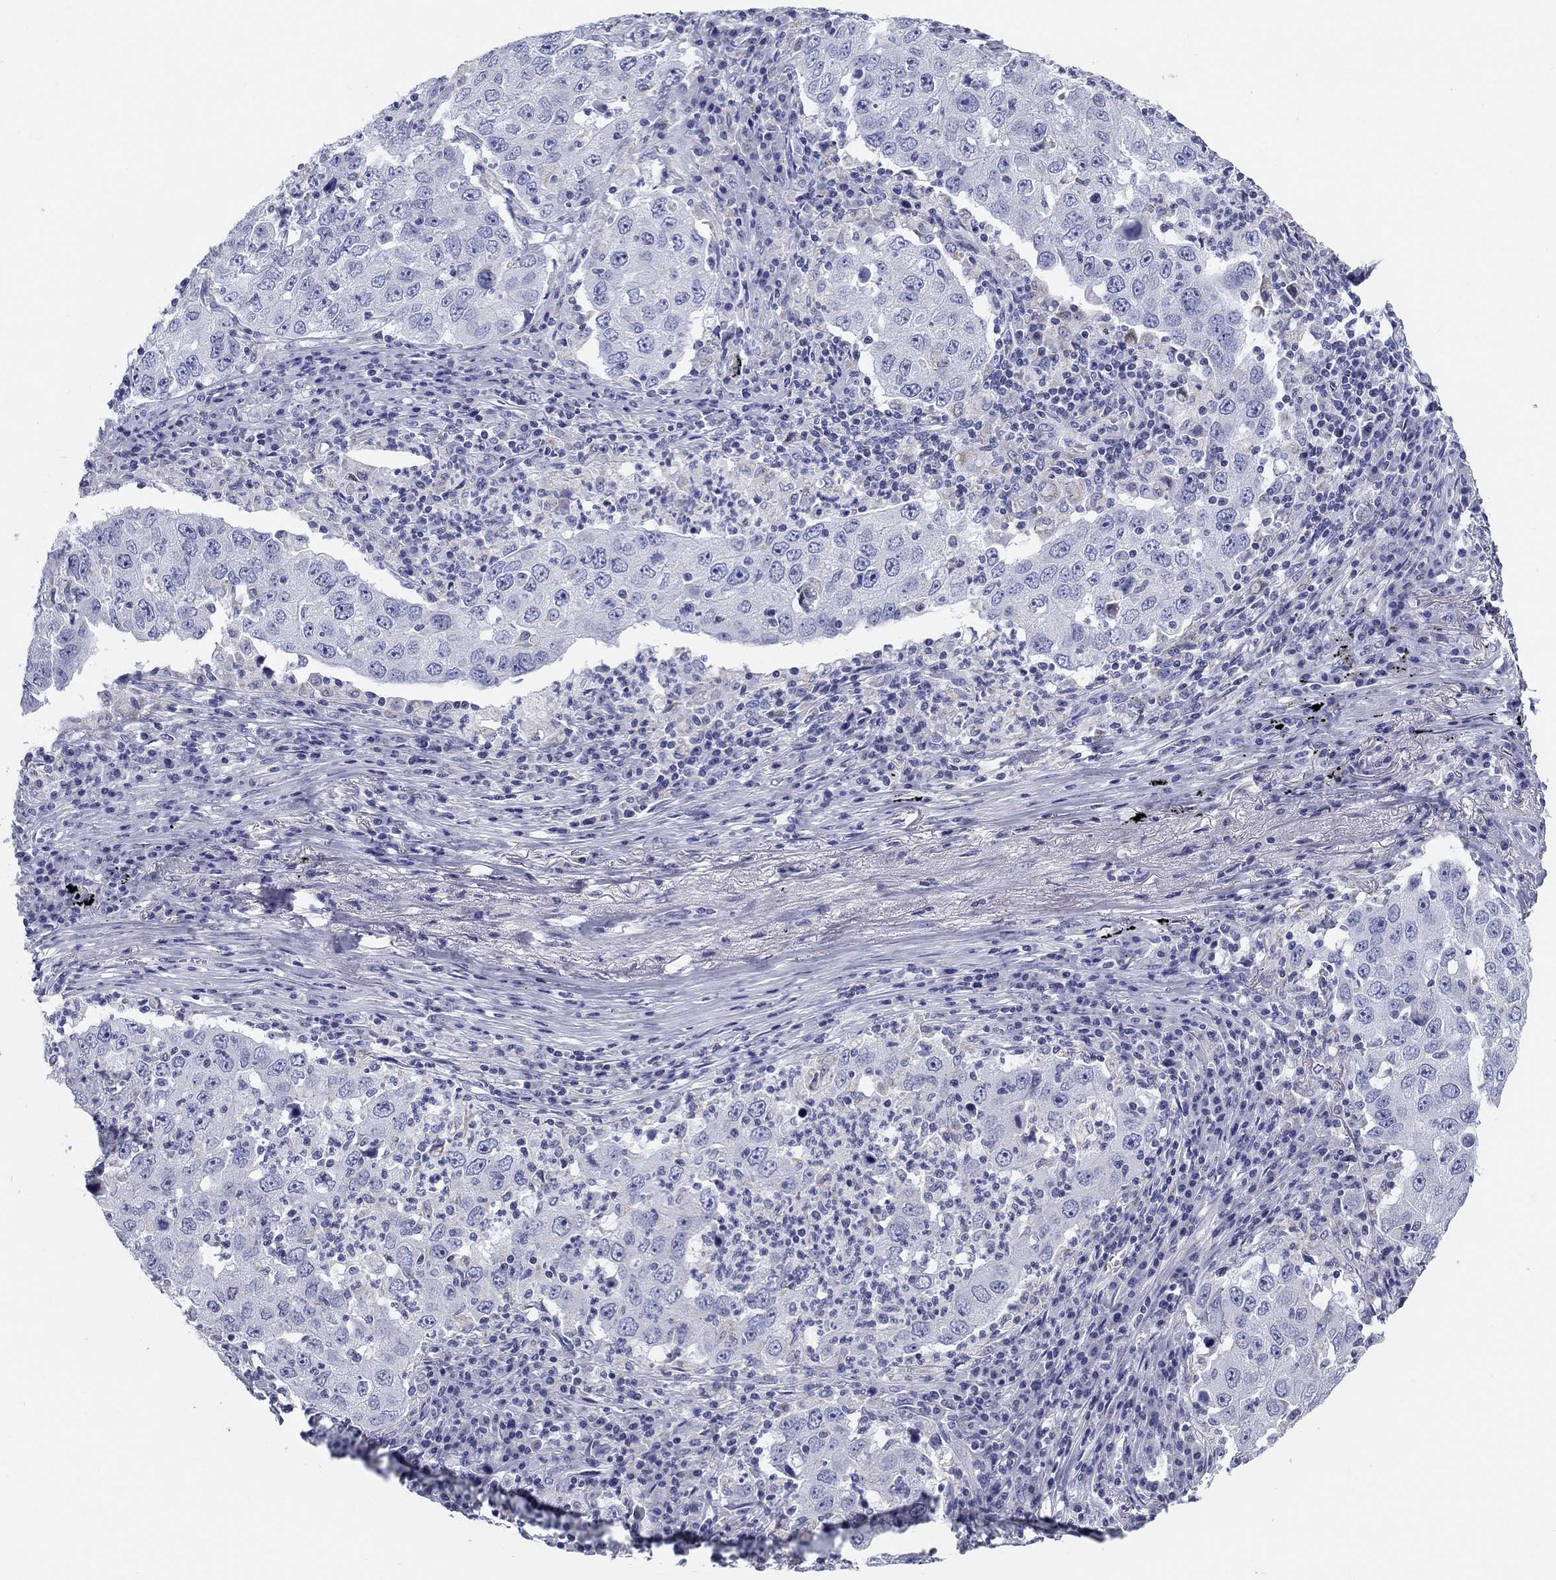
{"staining": {"intensity": "negative", "quantity": "none", "location": "none"}, "tissue": "lung cancer", "cell_type": "Tumor cells", "image_type": "cancer", "snomed": [{"axis": "morphology", "description": "Adenocarcinoma, NOS"}, {"axis": "topography", "description": "Lung"}], "caption": "An immunohistochemistry micrograph of lung cancer (adenocarcinoma) is shown. There is no staining in tumor cells of lung cancer (adenocarcinoma).", "gene": "UPB1", "patient": {"sex": "male", "age": 73}}